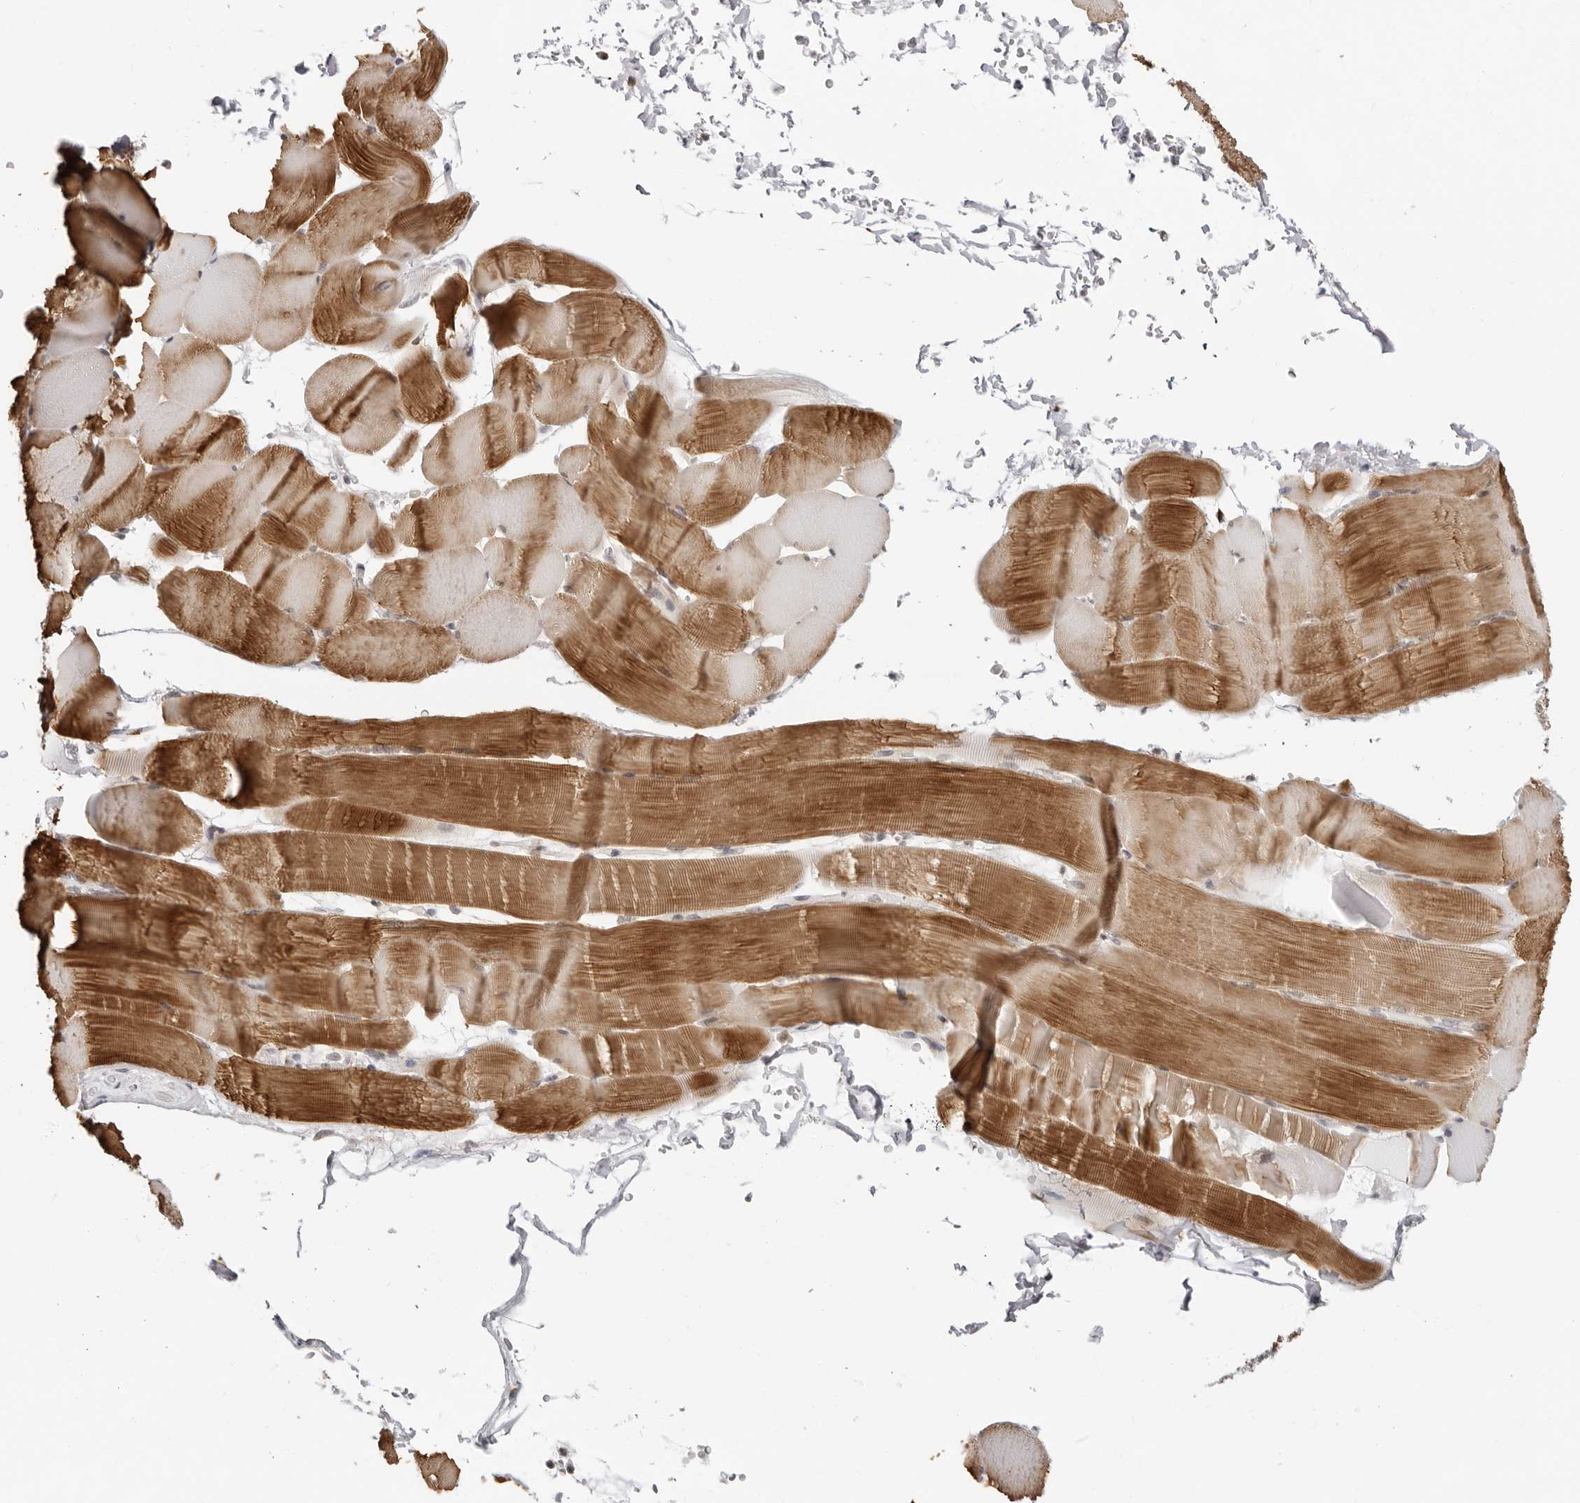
{"staining": {"intensity": "moderate", "quantity": "25%-75%", "location": "cytoplasmic/membranous"}, "tissue": "skeletal muscle", "cell_type": "Myocytes", "image_type": "normal", "snomed": [{"axis": "morphology", "description": "Normal tissue, NOS"}, {"axis": "topography", "description": "Skeletal muscle"}], "caption": "About 25%-75% of myocytes in unremarkable skeletal muscle reveal moderate cytoplasmic/membranous protein expression as visualized by brown immunohistochemical staining.", "gene": "UNK", "patient": {"sex": "male", "age": 62}}